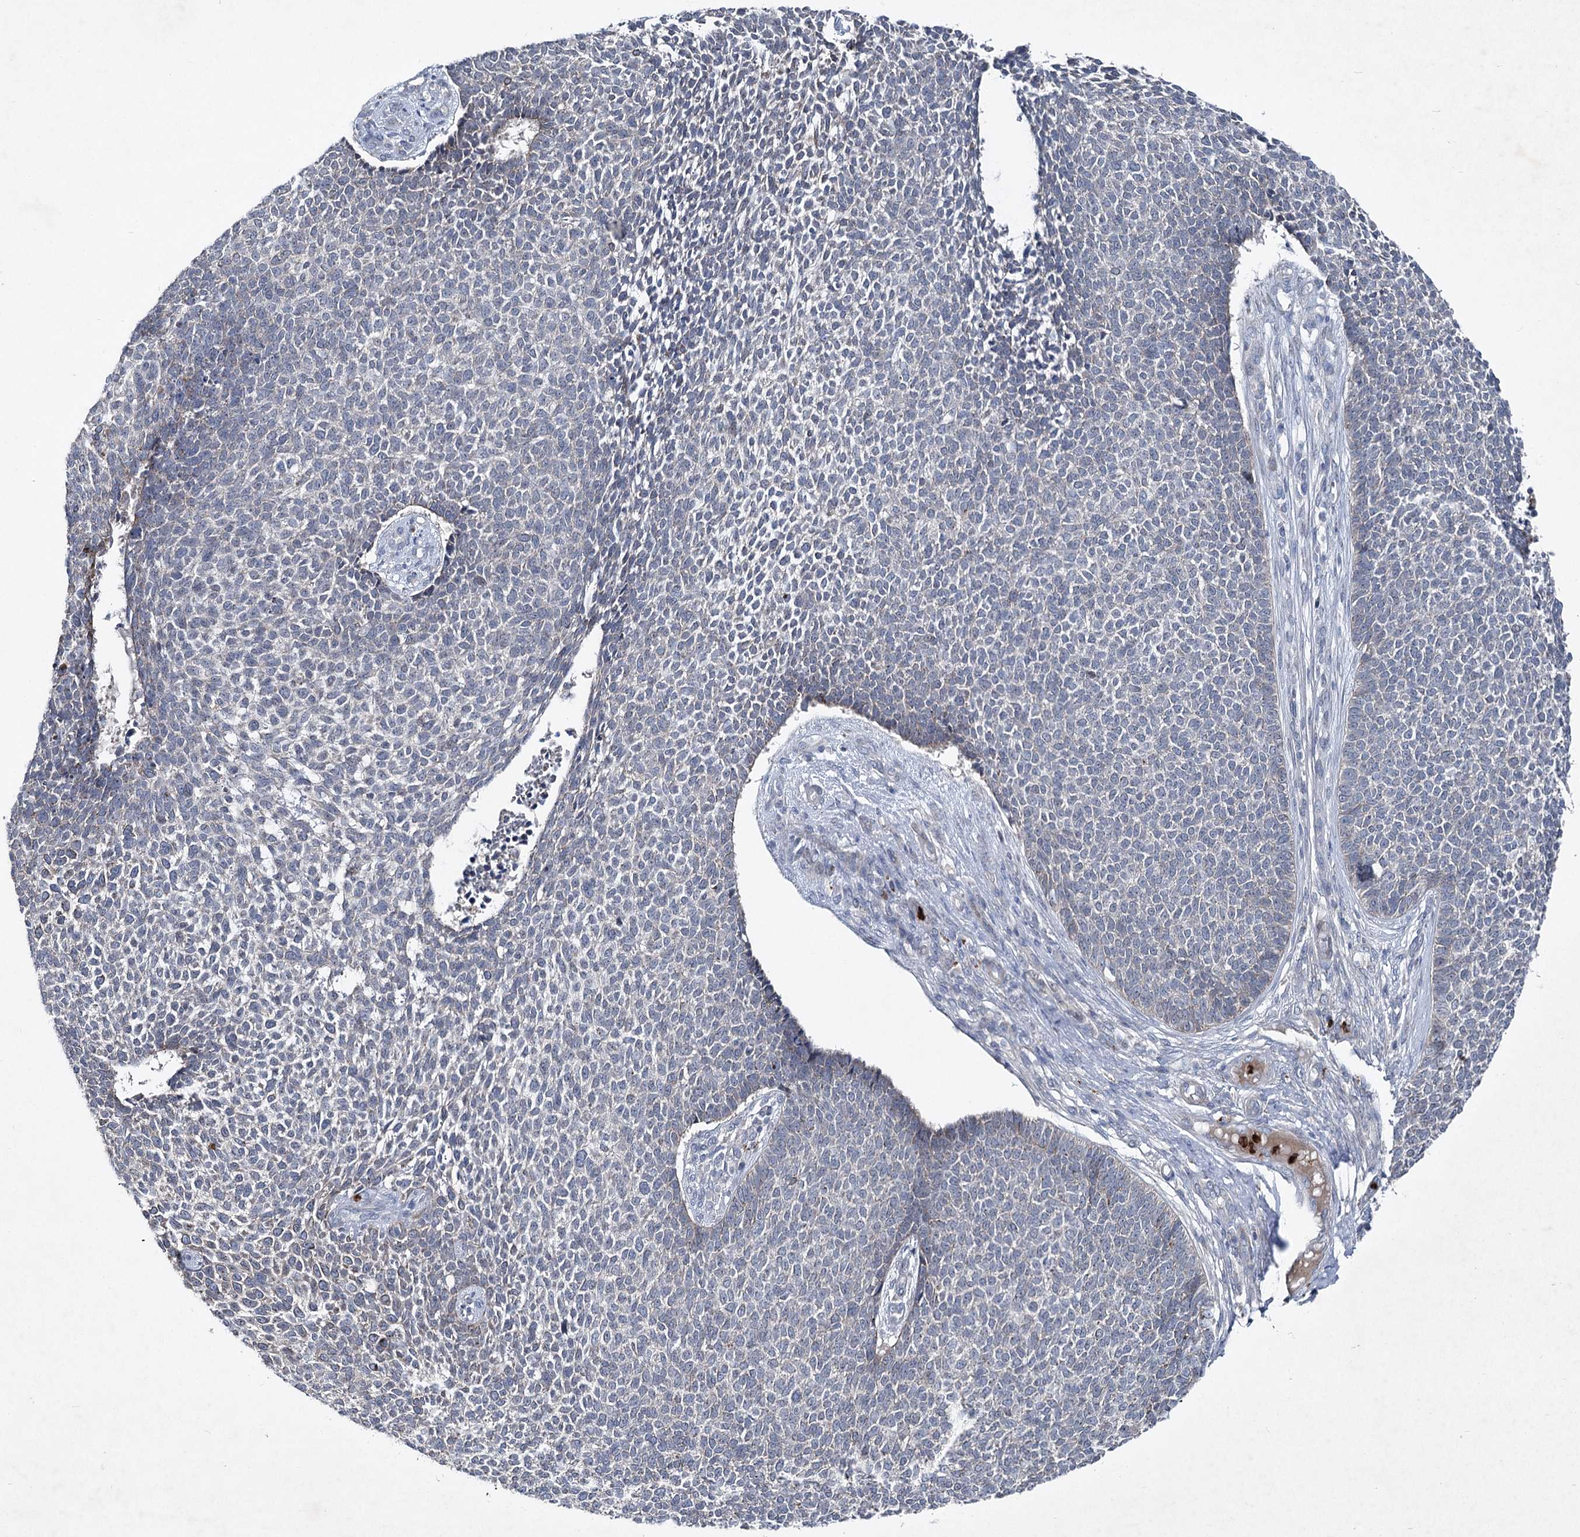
{"staining": {"intensity": "negative", "quantity": "none", "location": "none"}, "tissue": "skin cancer", "cell_type": "Tumor cells", "image_type": "cancer", "snomed": [{"axis": "morphology", "description": "Basal cell carcinoma"}, {"axis": "topography", "description": "Skin"}], "caption": "A photomicrograph of human skin cancer is negative for staining in tumor cells.", "gene": "PLA2G12A", "patient": {"sex": "female", "age": 84}}